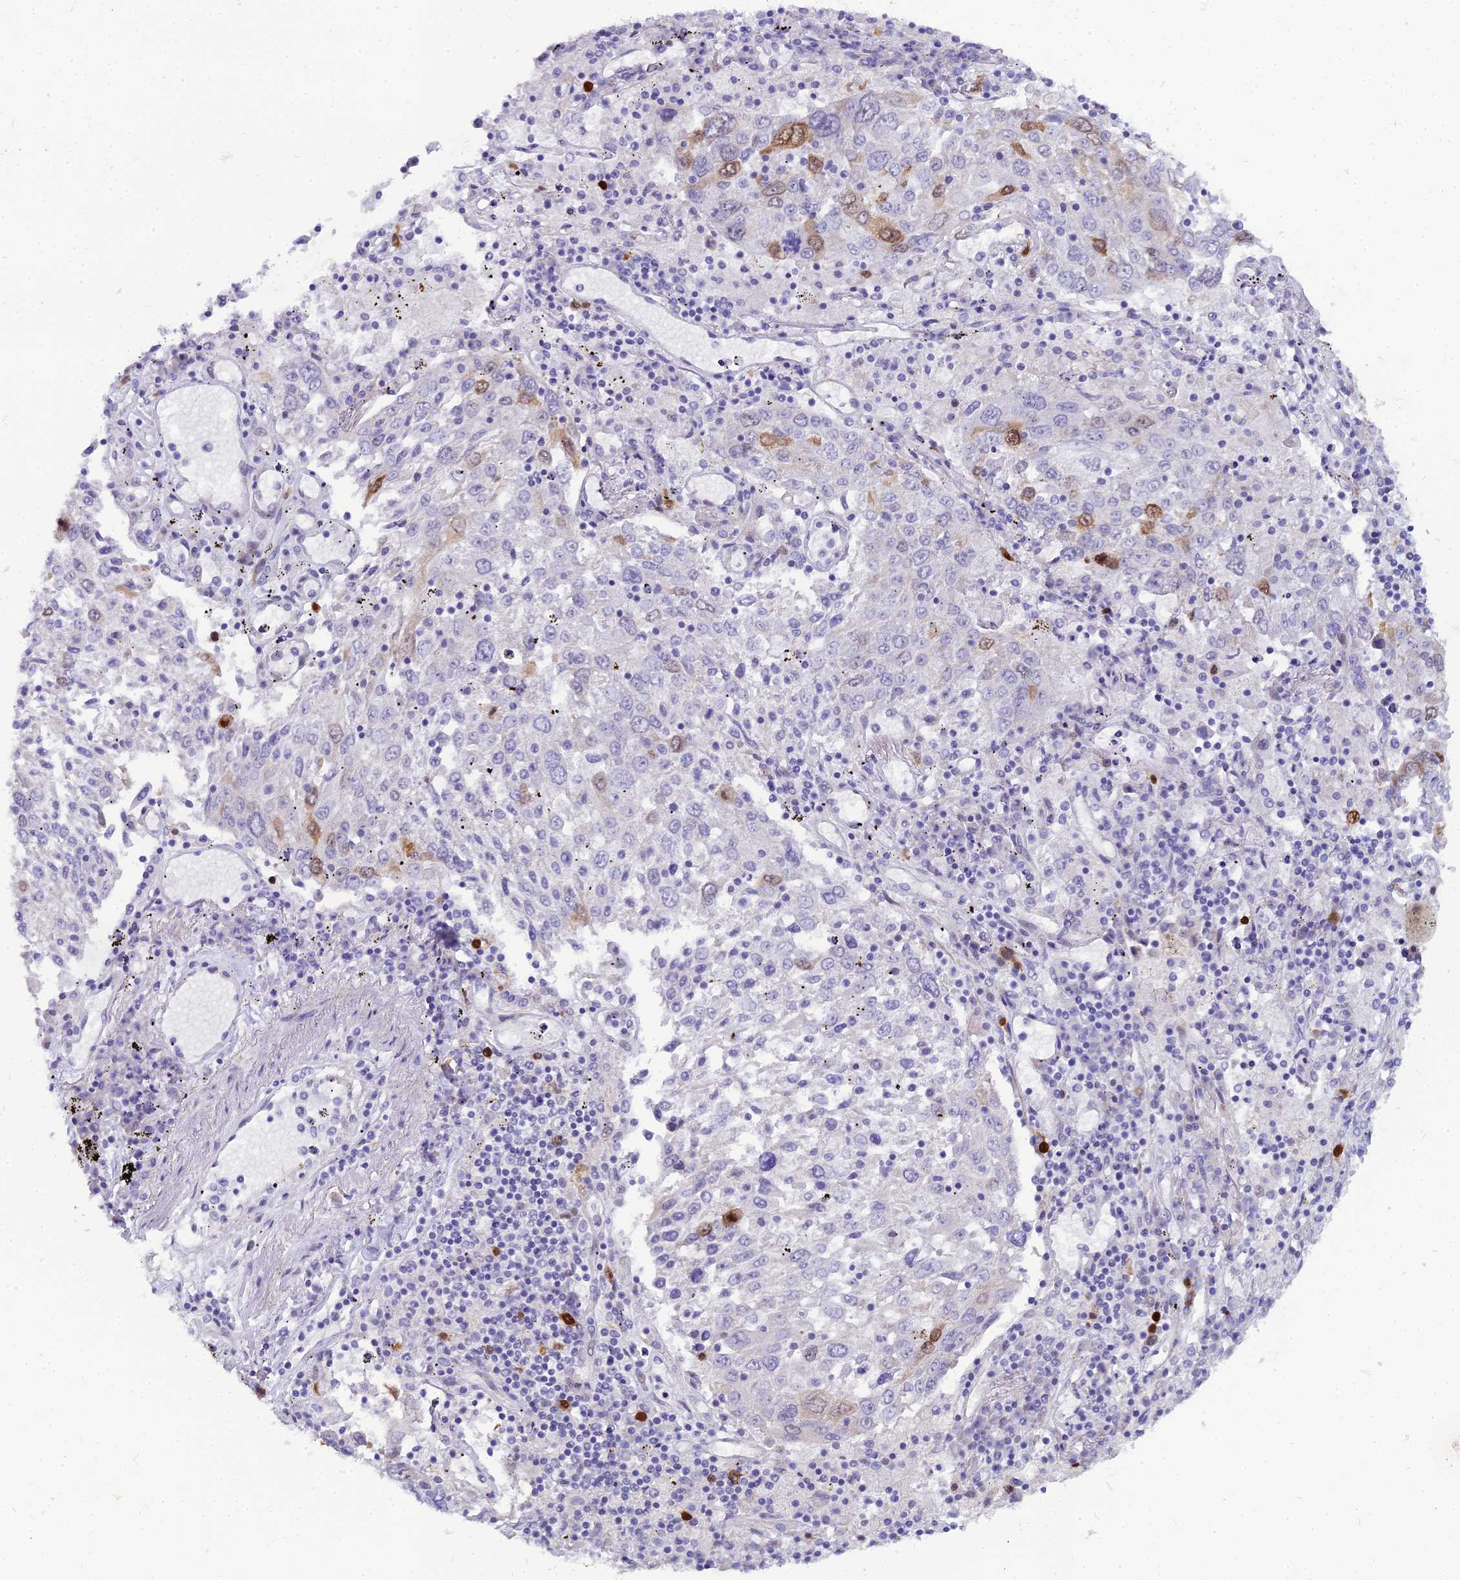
{"staining": {"intensity": "moderate", "quantity": "<25%", "location": "nuclear"}, "tissue": "lung cancer", "cell_type": "Tumor cells", "image_type": "cancer", "snomed": [{"axis": "morphology", "description": "Squamous cell carcinoma, NOS"}, {"axis": "topography", "description": "Lung"}], "caption": "This micrograph demonstrates immunohistochemistry (IHC) staining of human lung cancer (squamous cell carcinoma), with low moderate nuclear positivity in about <25% of tumor cells.", "gene": "NUSAP1", "patient": {"sex": "male", "age": 65}}